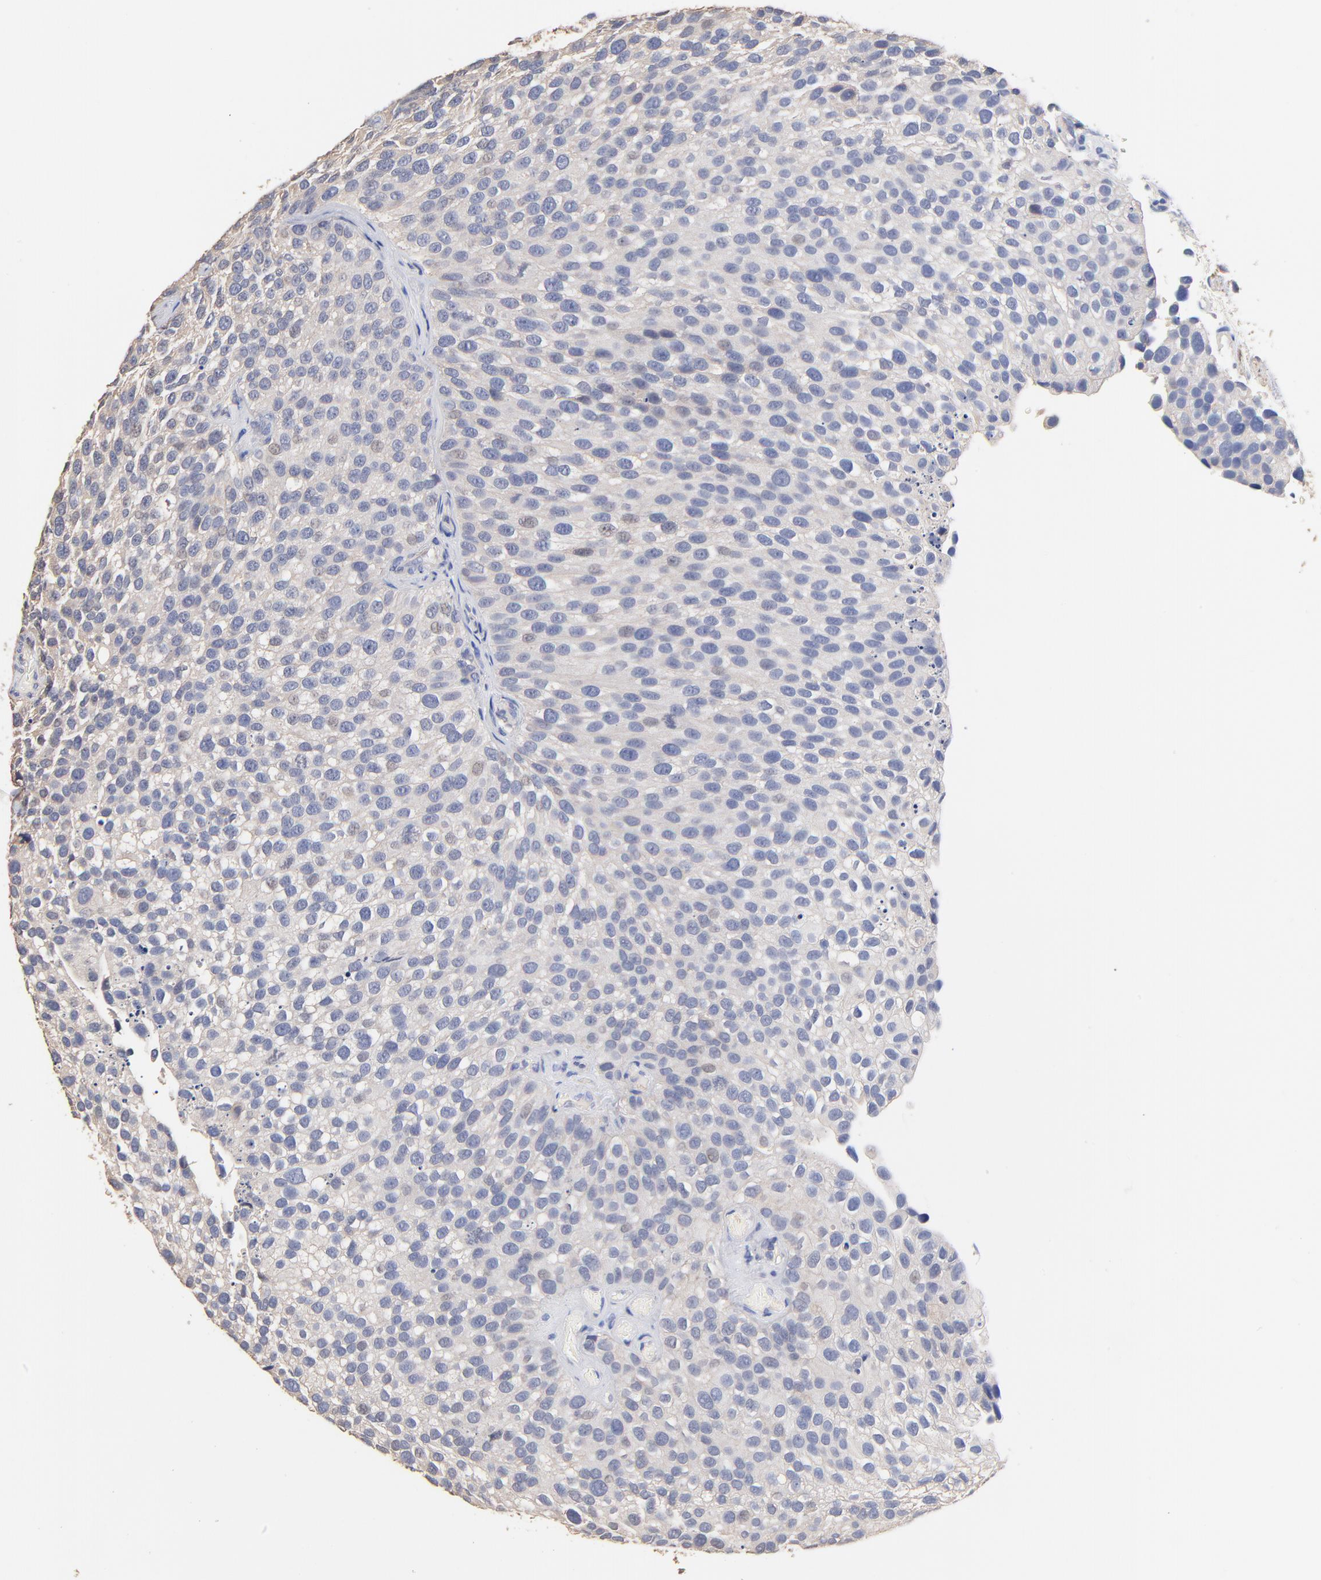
{"staining": {"intensity": "weak", "quantity": "<25%", "location": "cytoplasmic/membranous"}, "tissue": "urothelial cancer", "cell_type": "Tumor cells", "image_type": "cancer", "snomed": [{"axis": "morphology", "description": "Urothelial carcinoma, High grade"}, {"axis": "topography", "description": "Urinary bladder"}], "caption": "High power microscopy image of an immunohistochemistry (IHC) micrograph of urothelial cancer, revealing no significant expression in tumor cells.", "gene": "TWNK", "patient": {"sex": "male", "age": 72}}